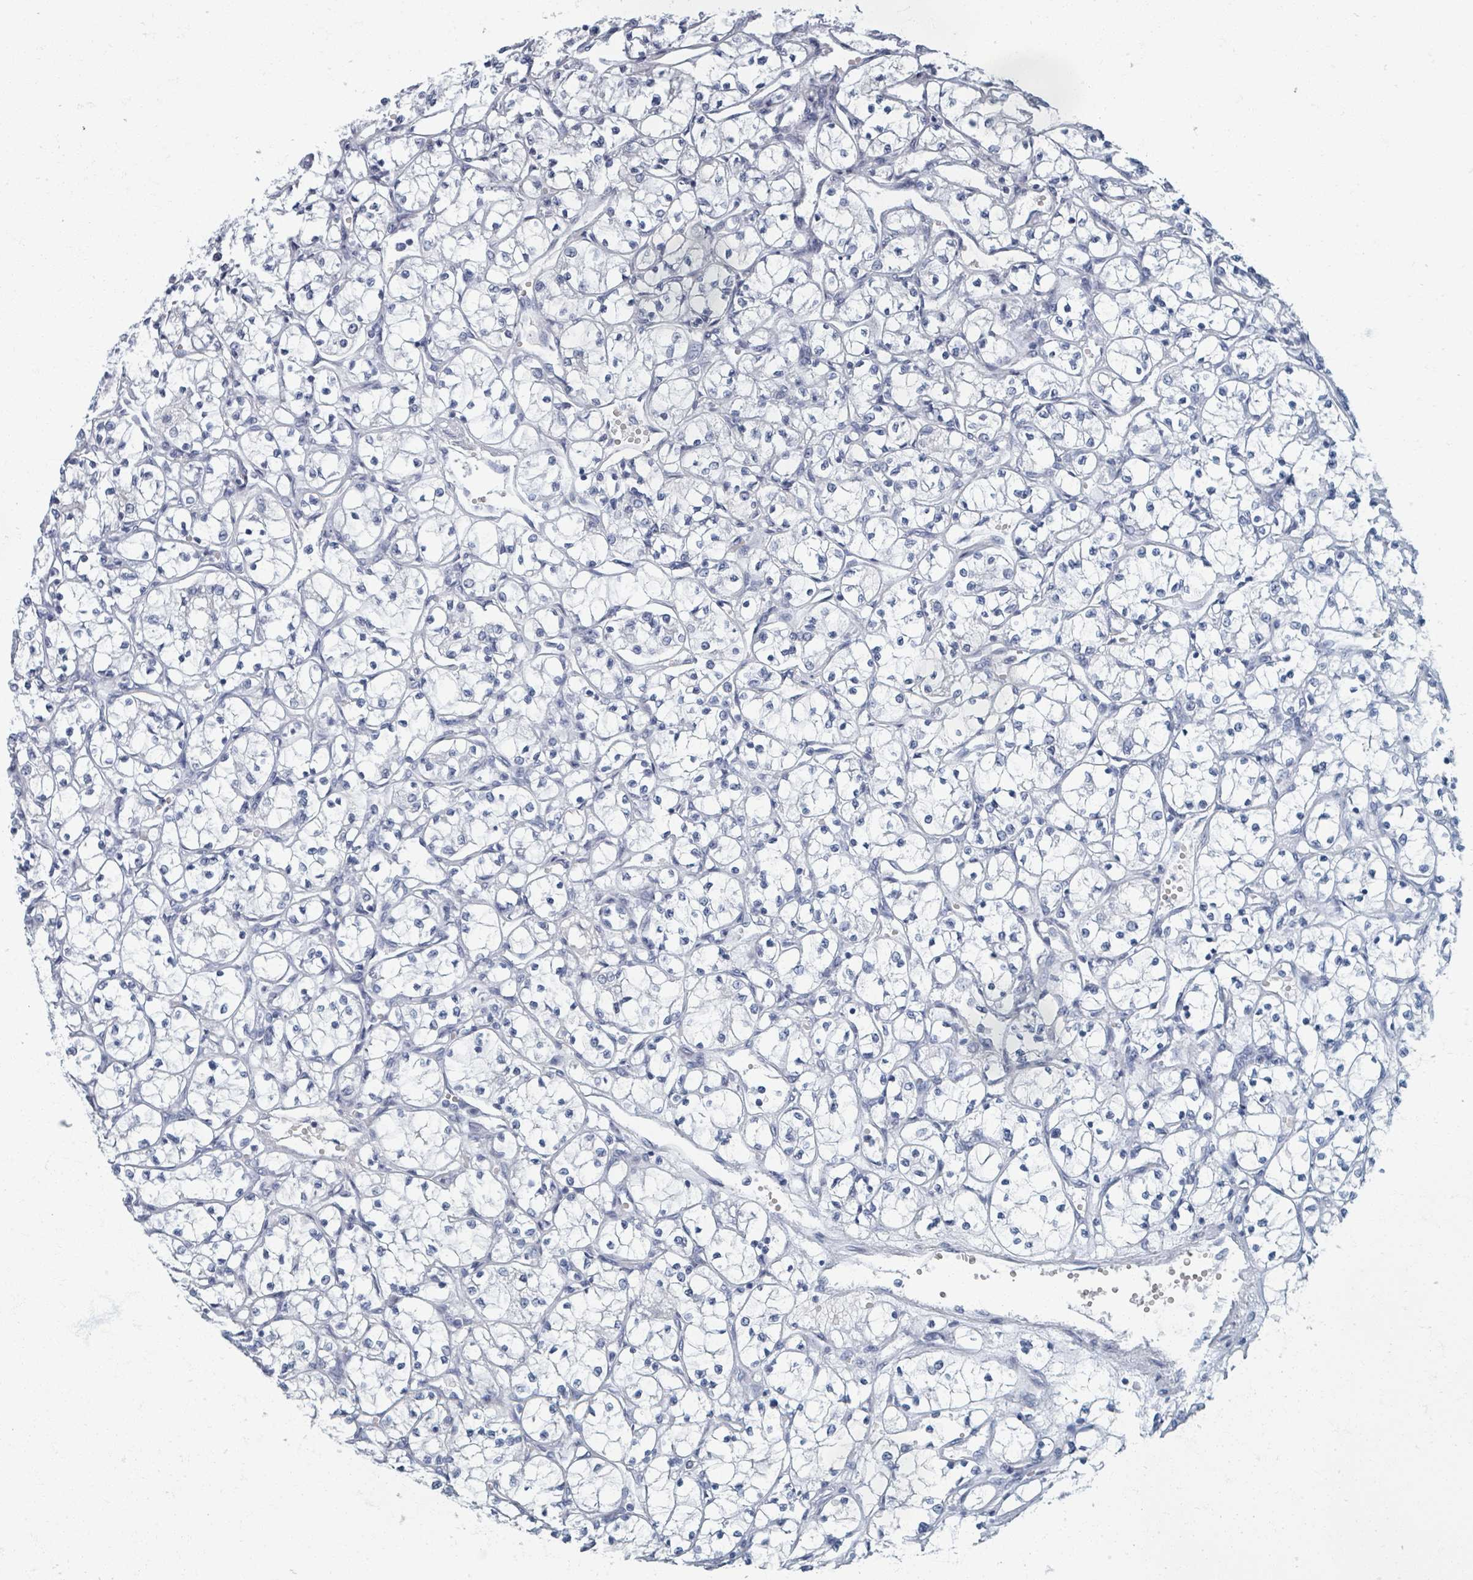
{"staining": {"intensity": "negative", "quantity": "none", "location": "none"}, "tissue": "renal cancer", "cell_type": "Tumor cells", "image_type": "cancer", "snomed": [{"axis": "morphology", "description": "Adenocarcinoma, NOS"}, {"axis": "topography", "description": "Kidney"}], "caption": "The photomicrograph displays no significant staining in tumor cells of renal cancer. (DAB (3,3'-diaminobenzidine) immunohistochemistry, high magnification).", "gene": "TAS2R1", "patient": {"sex": "female", "age": 69}}